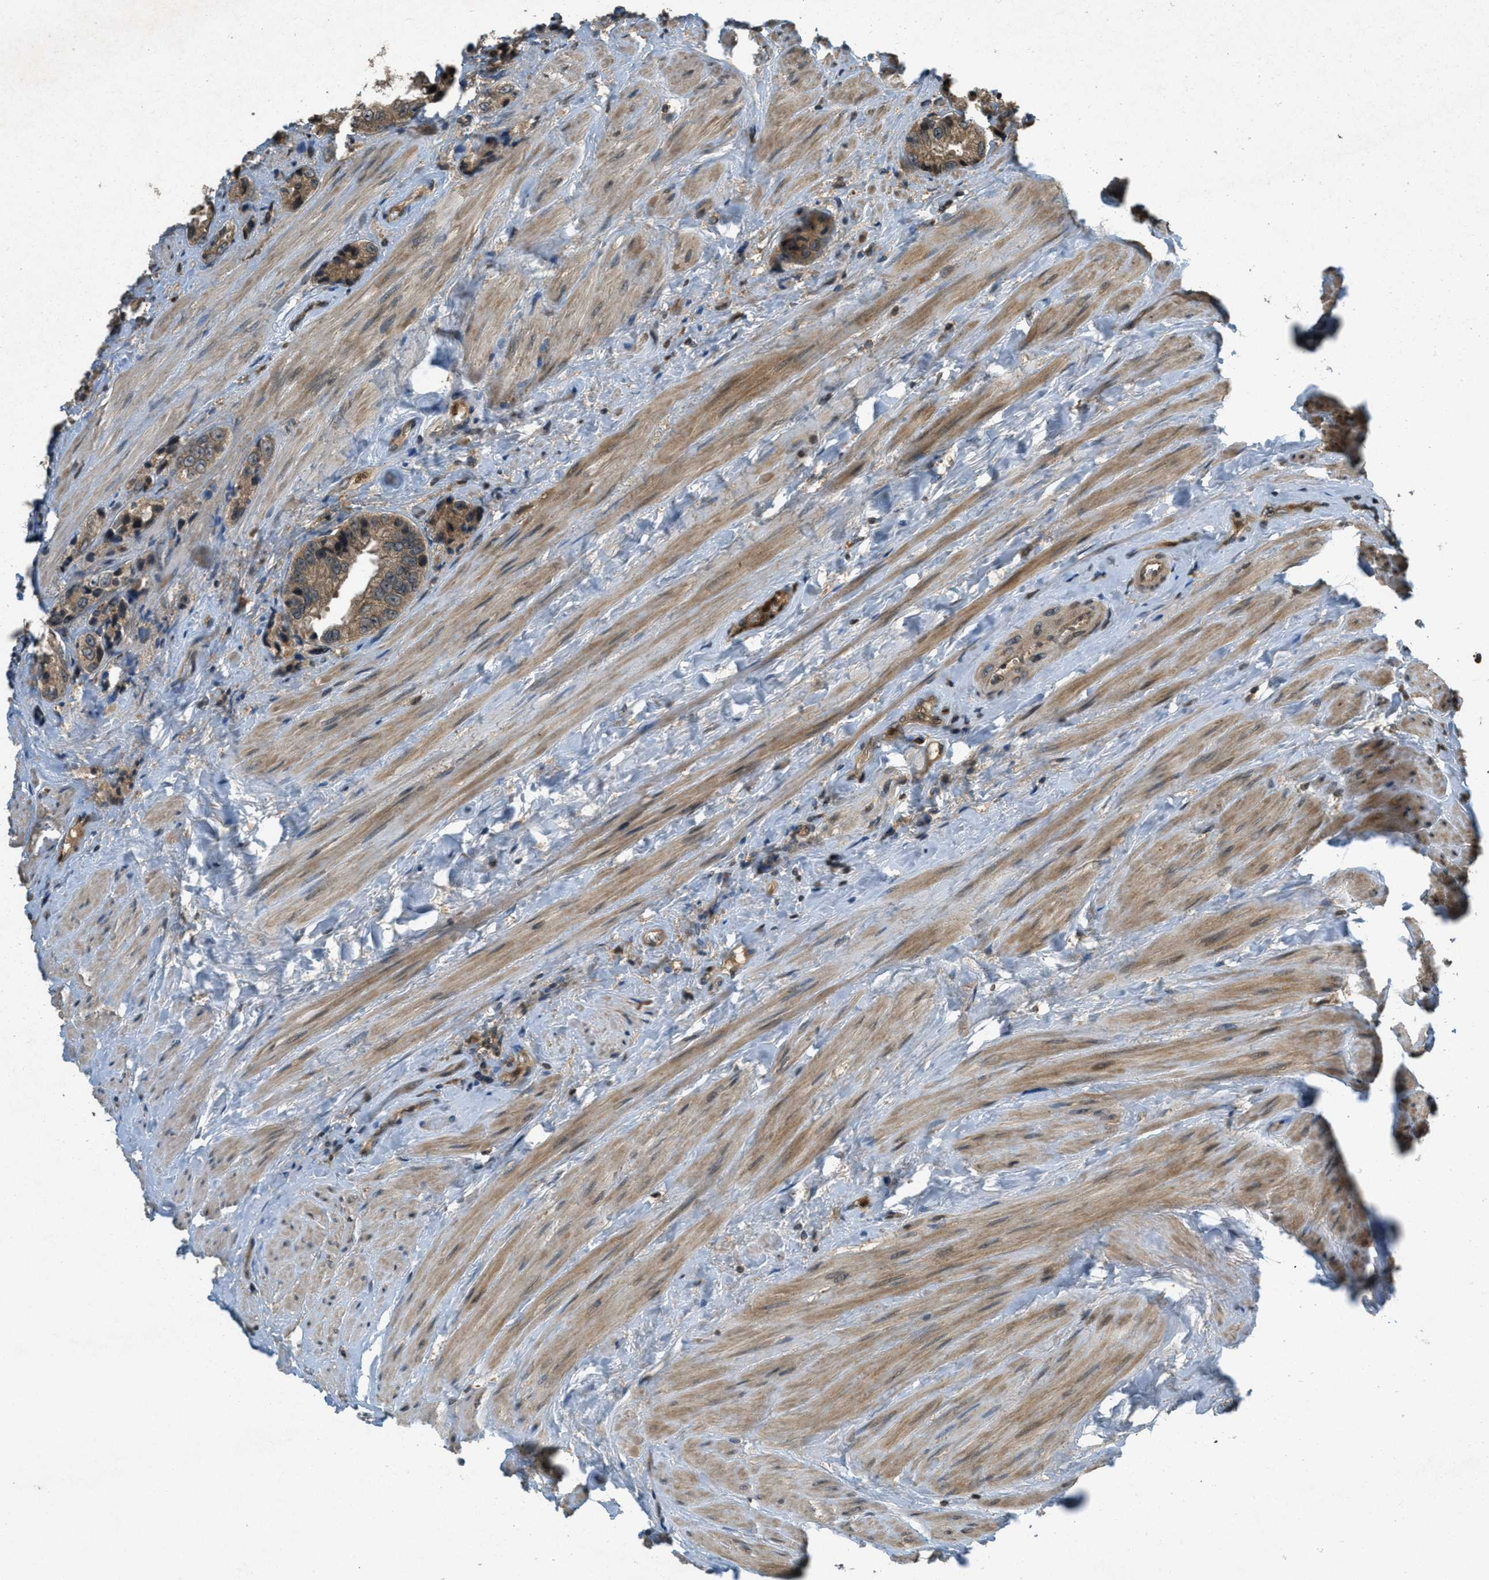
{"staining": {"intensity": "moderate", "quantity": ">75%", "location": "cytoplasmic/membranous"}, "tissue": "prostate cancer", "cell_type": "Tumor cells", "image_type": "cancer", "snomed": [{"axis": "morphology", "description": "Adenocarcinoma, High grade"}, {"axis": "topography", "description": "Prostate"}], "caption": "Immunohistochemistry of prostate cancer (adenocarcinoma (high-grade)) exhibits medium levels of moderate cytoplasmic/membranous expression in approximately >75% of tumor cells. The staining was performed using DAB, with brown indicating positive protein expression. Nuclei are stained blue with hematoxylin.", "gene": "ATG7", "patient": {"sex": "male", "age": 61}}